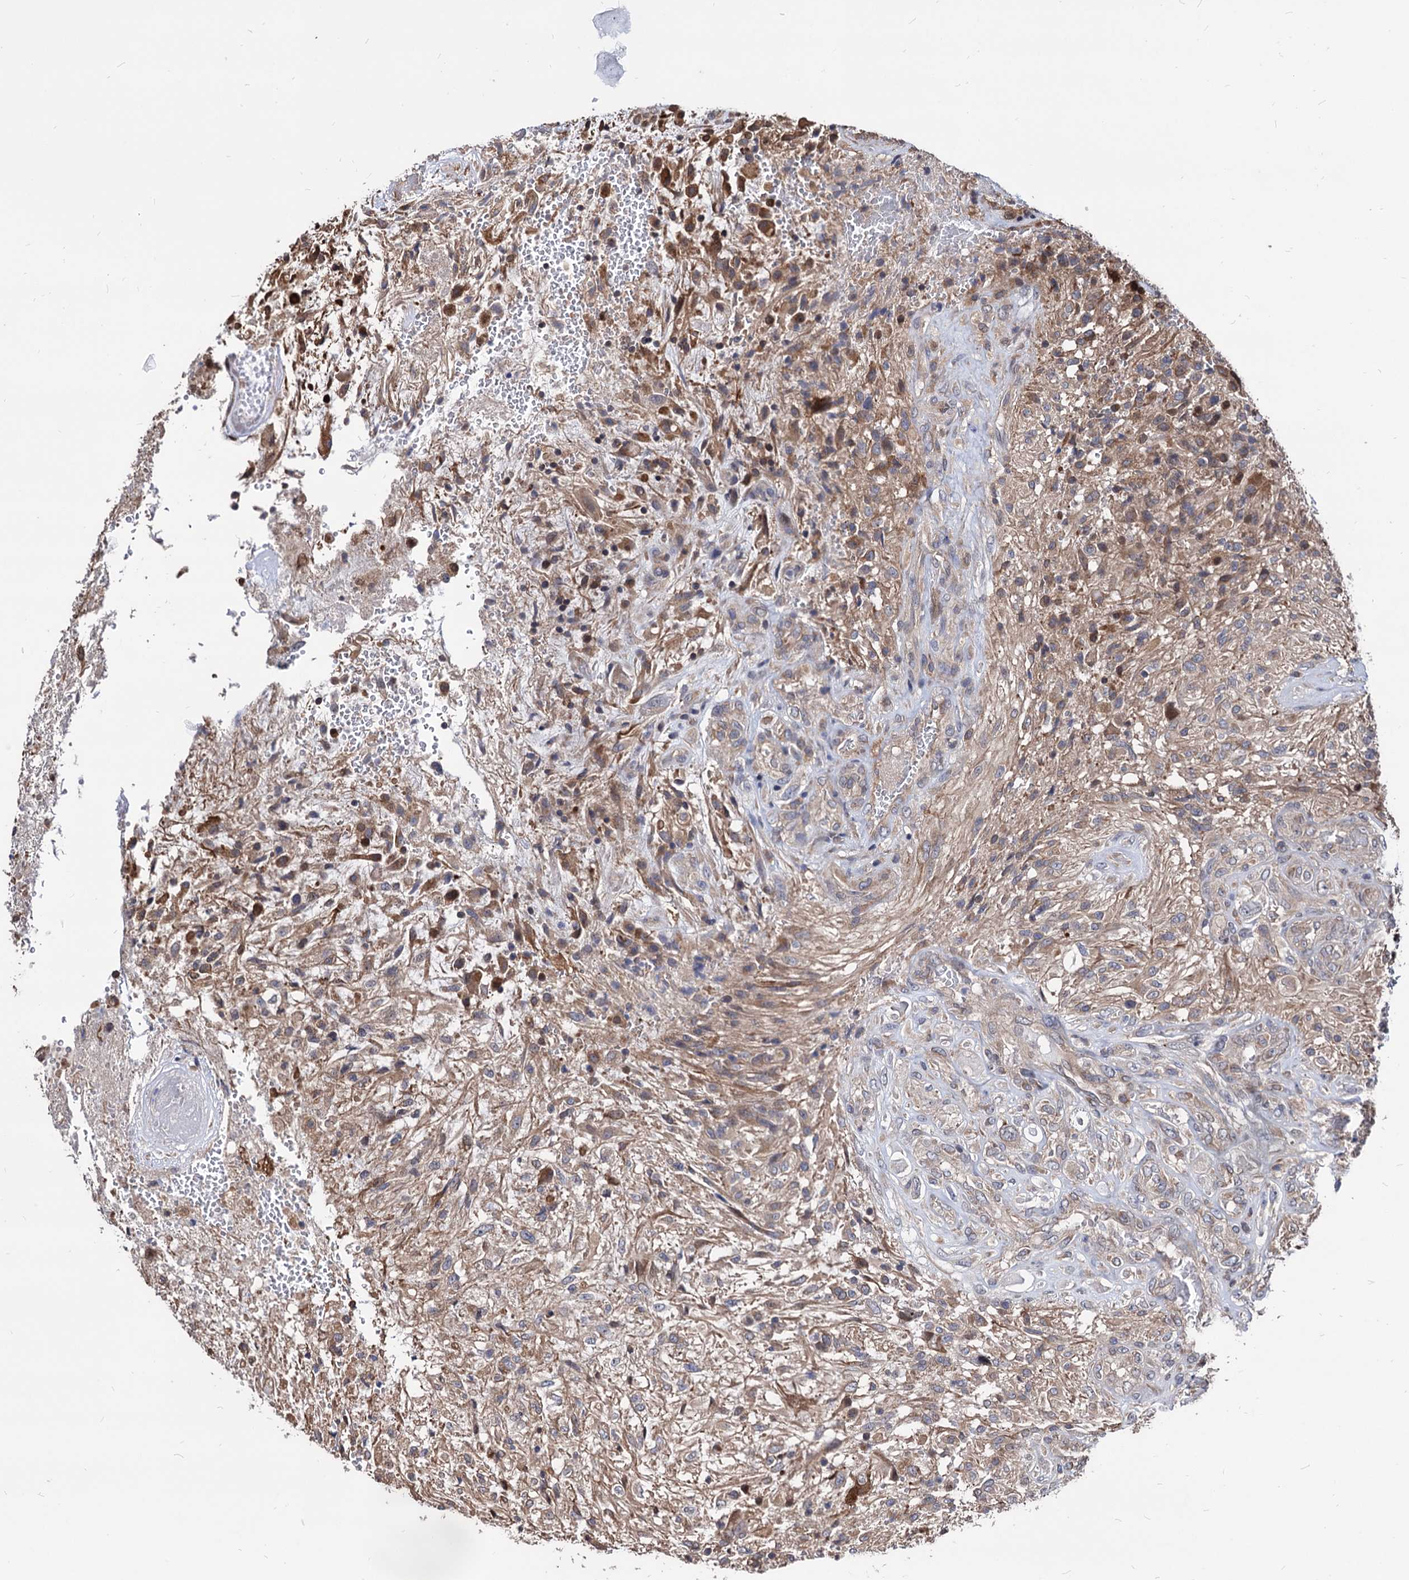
{"staining": {"intensity": "moderate", "quantity": "<25%", "location": "cytoplasmic/membranous"}, "tissue": "glioma", "cell_type": "Tumor cells", "image_type": "cancer", "snomed": [{"axis": "morphology", "description": "Glioma, malignant, High grade"}, {"axis": "topography", "description": "Brain"}], "caption": "High-grade glioma (malignant) stained with DAB (3,3'-diaminobenzidine) IHC displays low levels of moderate cytoplasmic/membranous staining in about <25% of tumor cells.", "gene": "ANKRD12", "patient": {"sex": "male", "age": 56}}